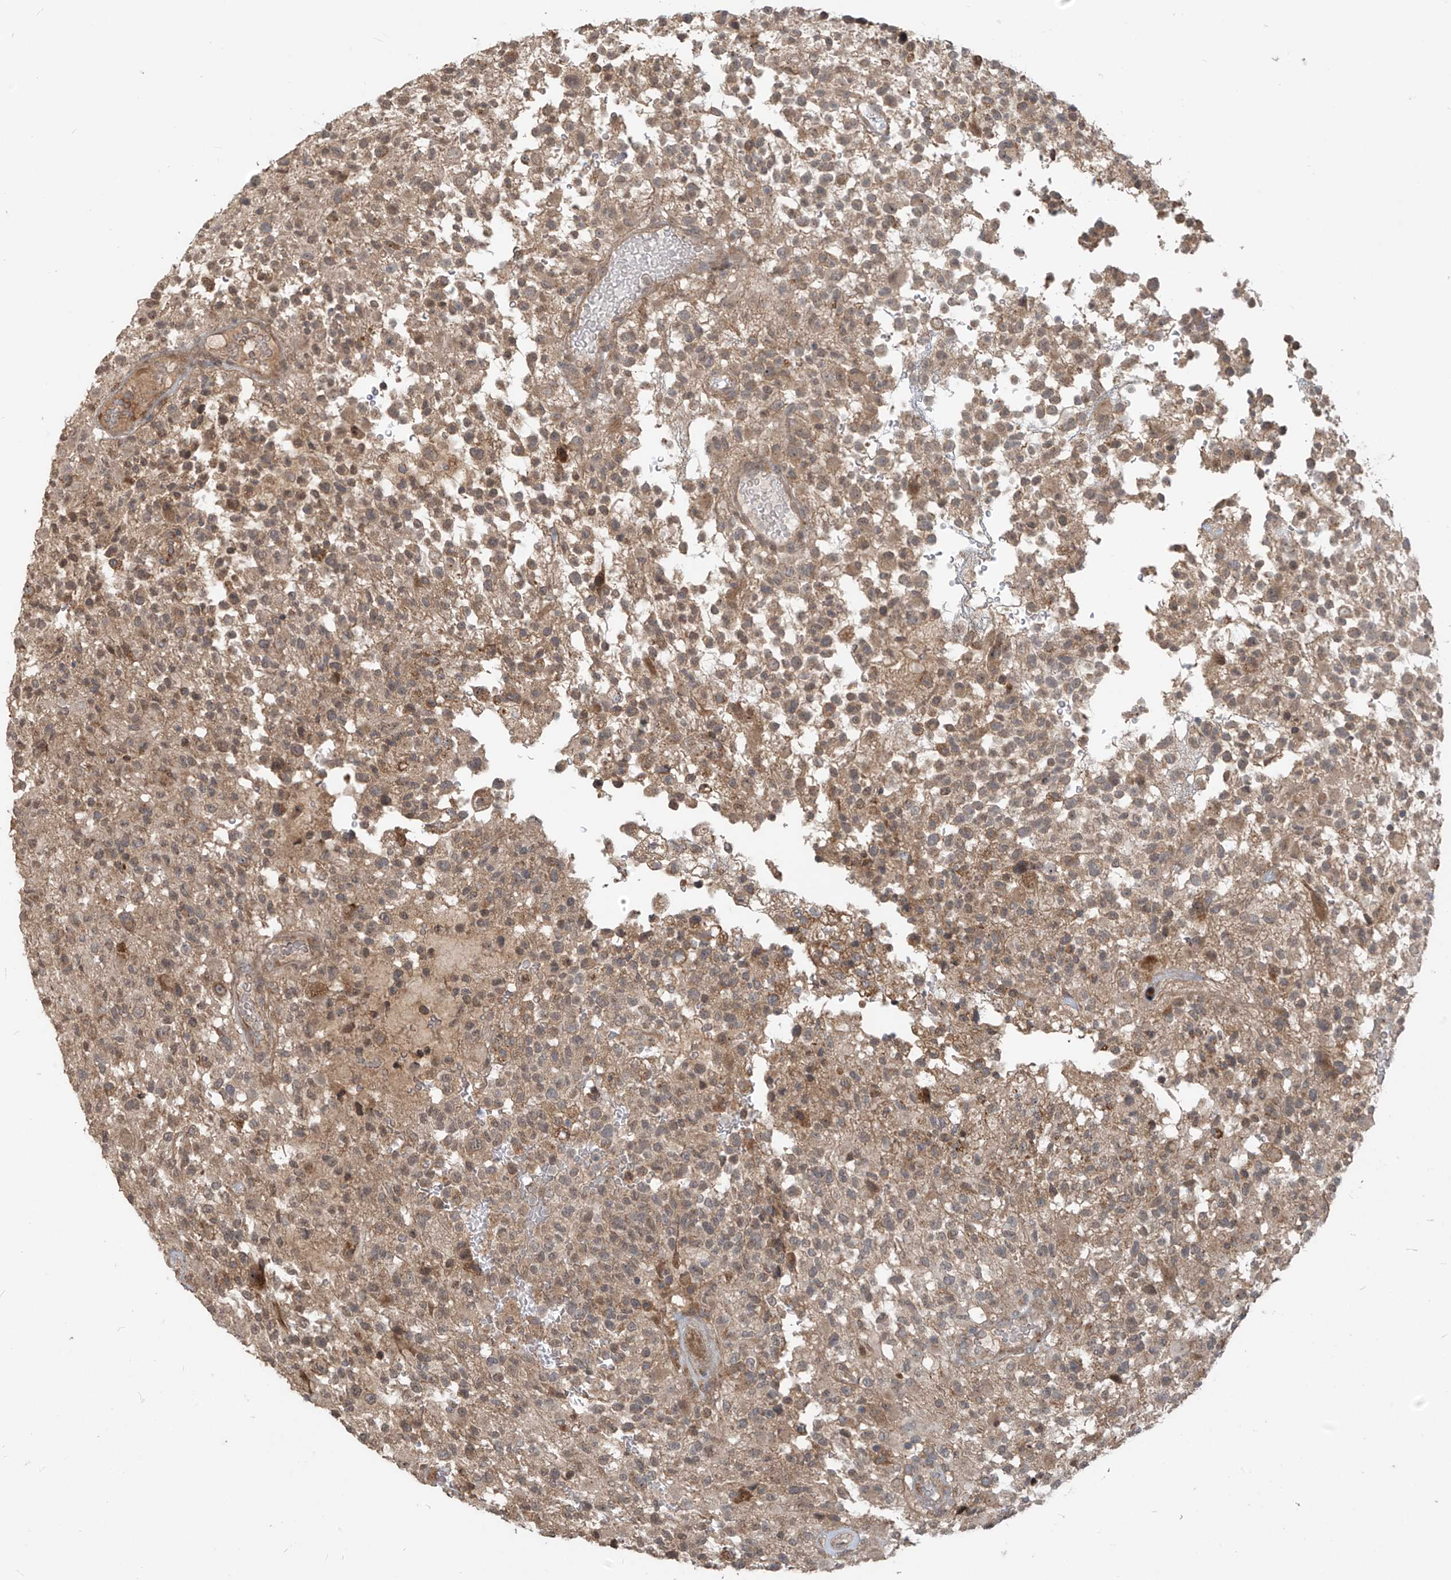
{"staining": {"intensity": "moderate", "quantity": ">75%", "location": "cytoplasmic/membranous"}, "tissue": "glioma", "cell_type": "Tumor cells", "image_type": "cancer", "snomed": [{"axis": "morphology", "description": "Glioma, malignant, High grade"}, {"axis": "morphology", "description": "Glioblastoma, NOS"}, {"axis": "topography", "description": "Brain"}], "caption": "High-power microscopy captured an IHC micrograph of high-grade glioma (malignant), revealing moderate cytoplasmic/membranous staining in about >75% of tumor cells.", "gene": "KATNIP", "patient": {"sex": "male", "age": 60}}